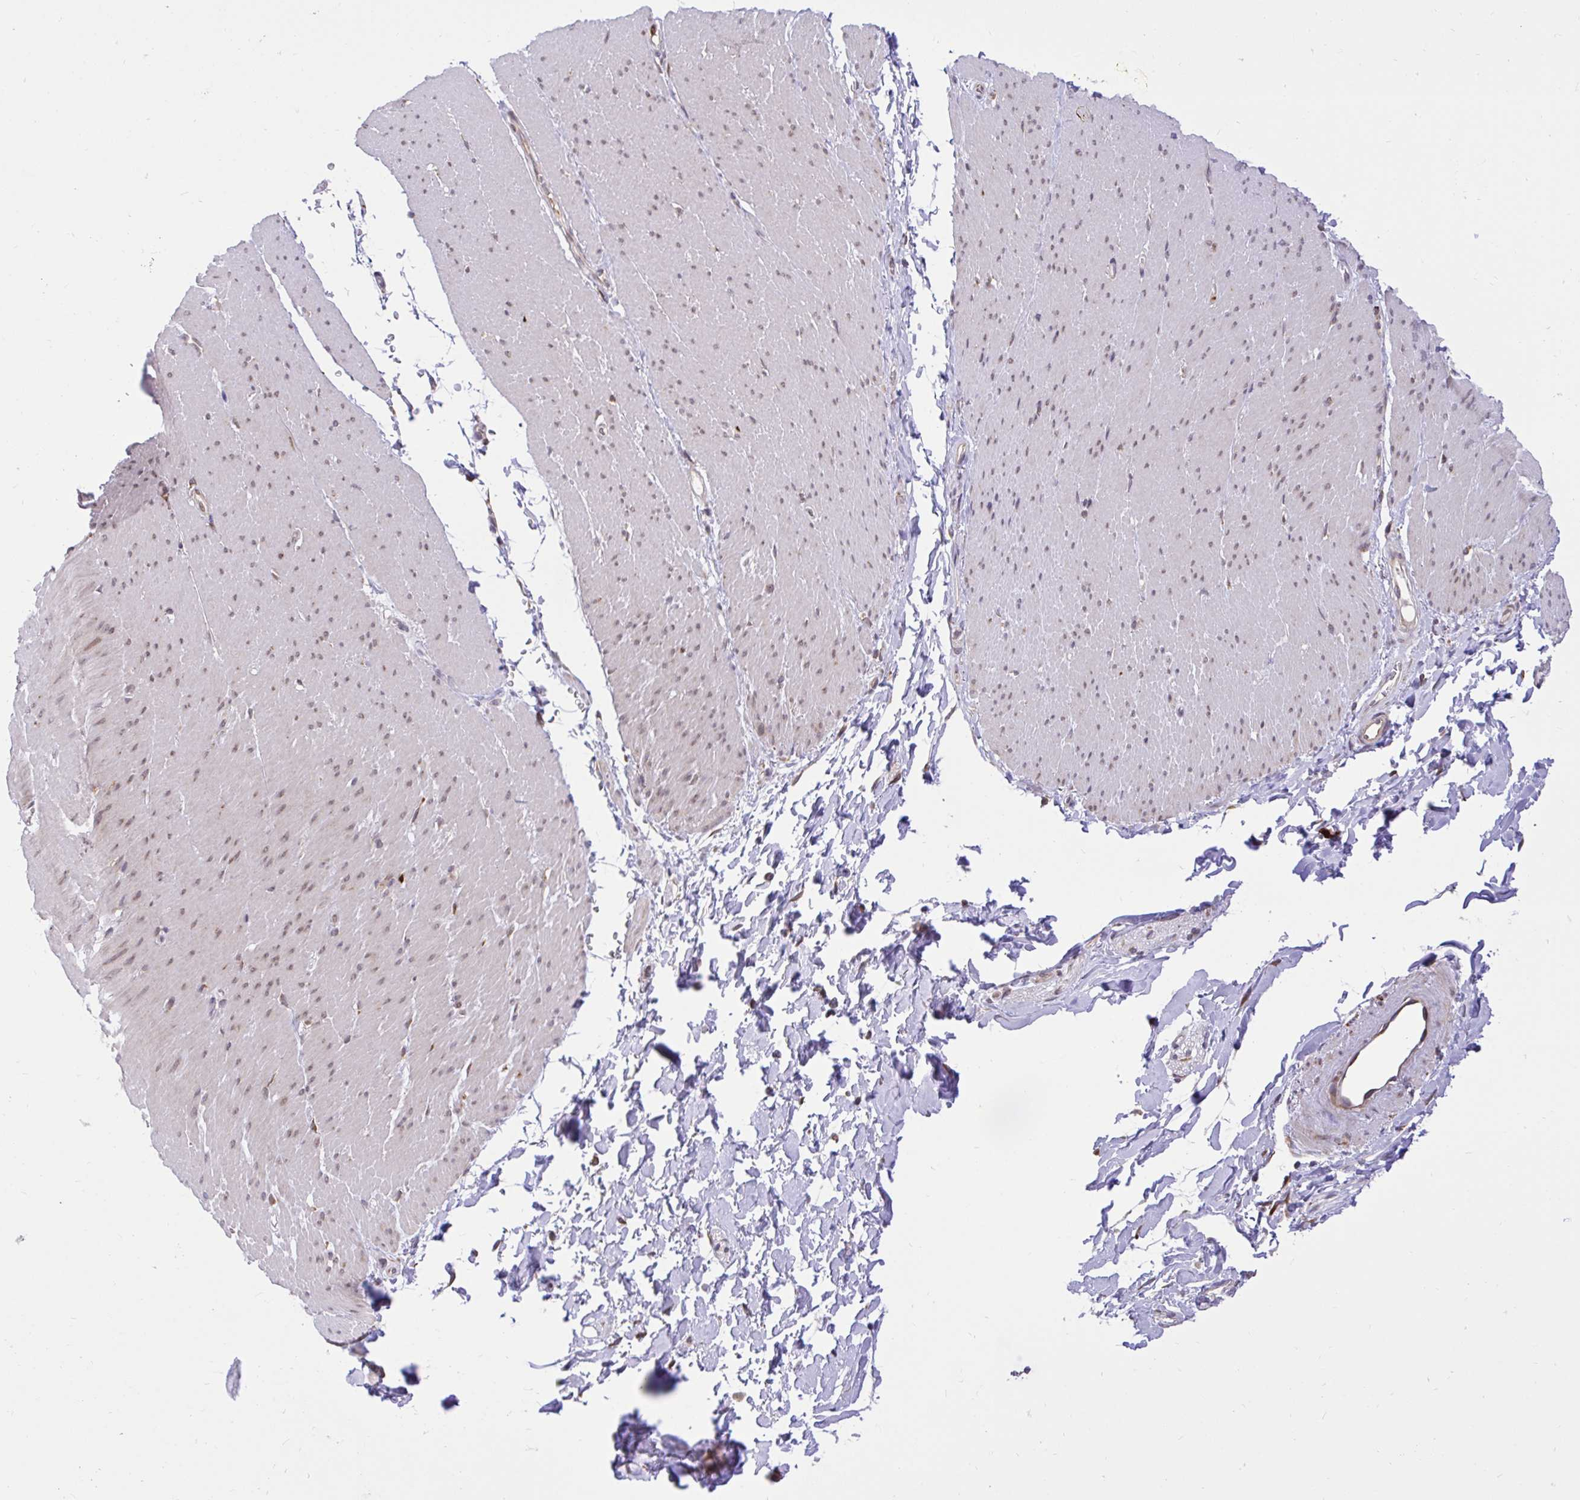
{"staining": {"intensity": "weak", "quantity": "25%-75%", "location": "nuclear"}, "tissue": "smooth muscle", "cell_type": "Smooth muscle cells", "image_type": "normal", "snomed": [{"axis": "morphology", "description": "Normal tissue, NOS"}, {"axis": "topography", "description": "Smooth muscle"}, {"axis": "topography", "description": "Rectum"}], "caption": "Protein expression by IHC exhibits weak nuclear staining in approximately 25%-75% of smooth muscle cells in benign smooth muscle. The staining was performed using DAB (3,3'-diaminobenzidine) to visualize the protein expression in brown, while the nuclei were stained in blue with hematoxylin (Magnification: 20x).", "gene": "NAALAD2", "patient": {"sex": "male", "age": 53}}